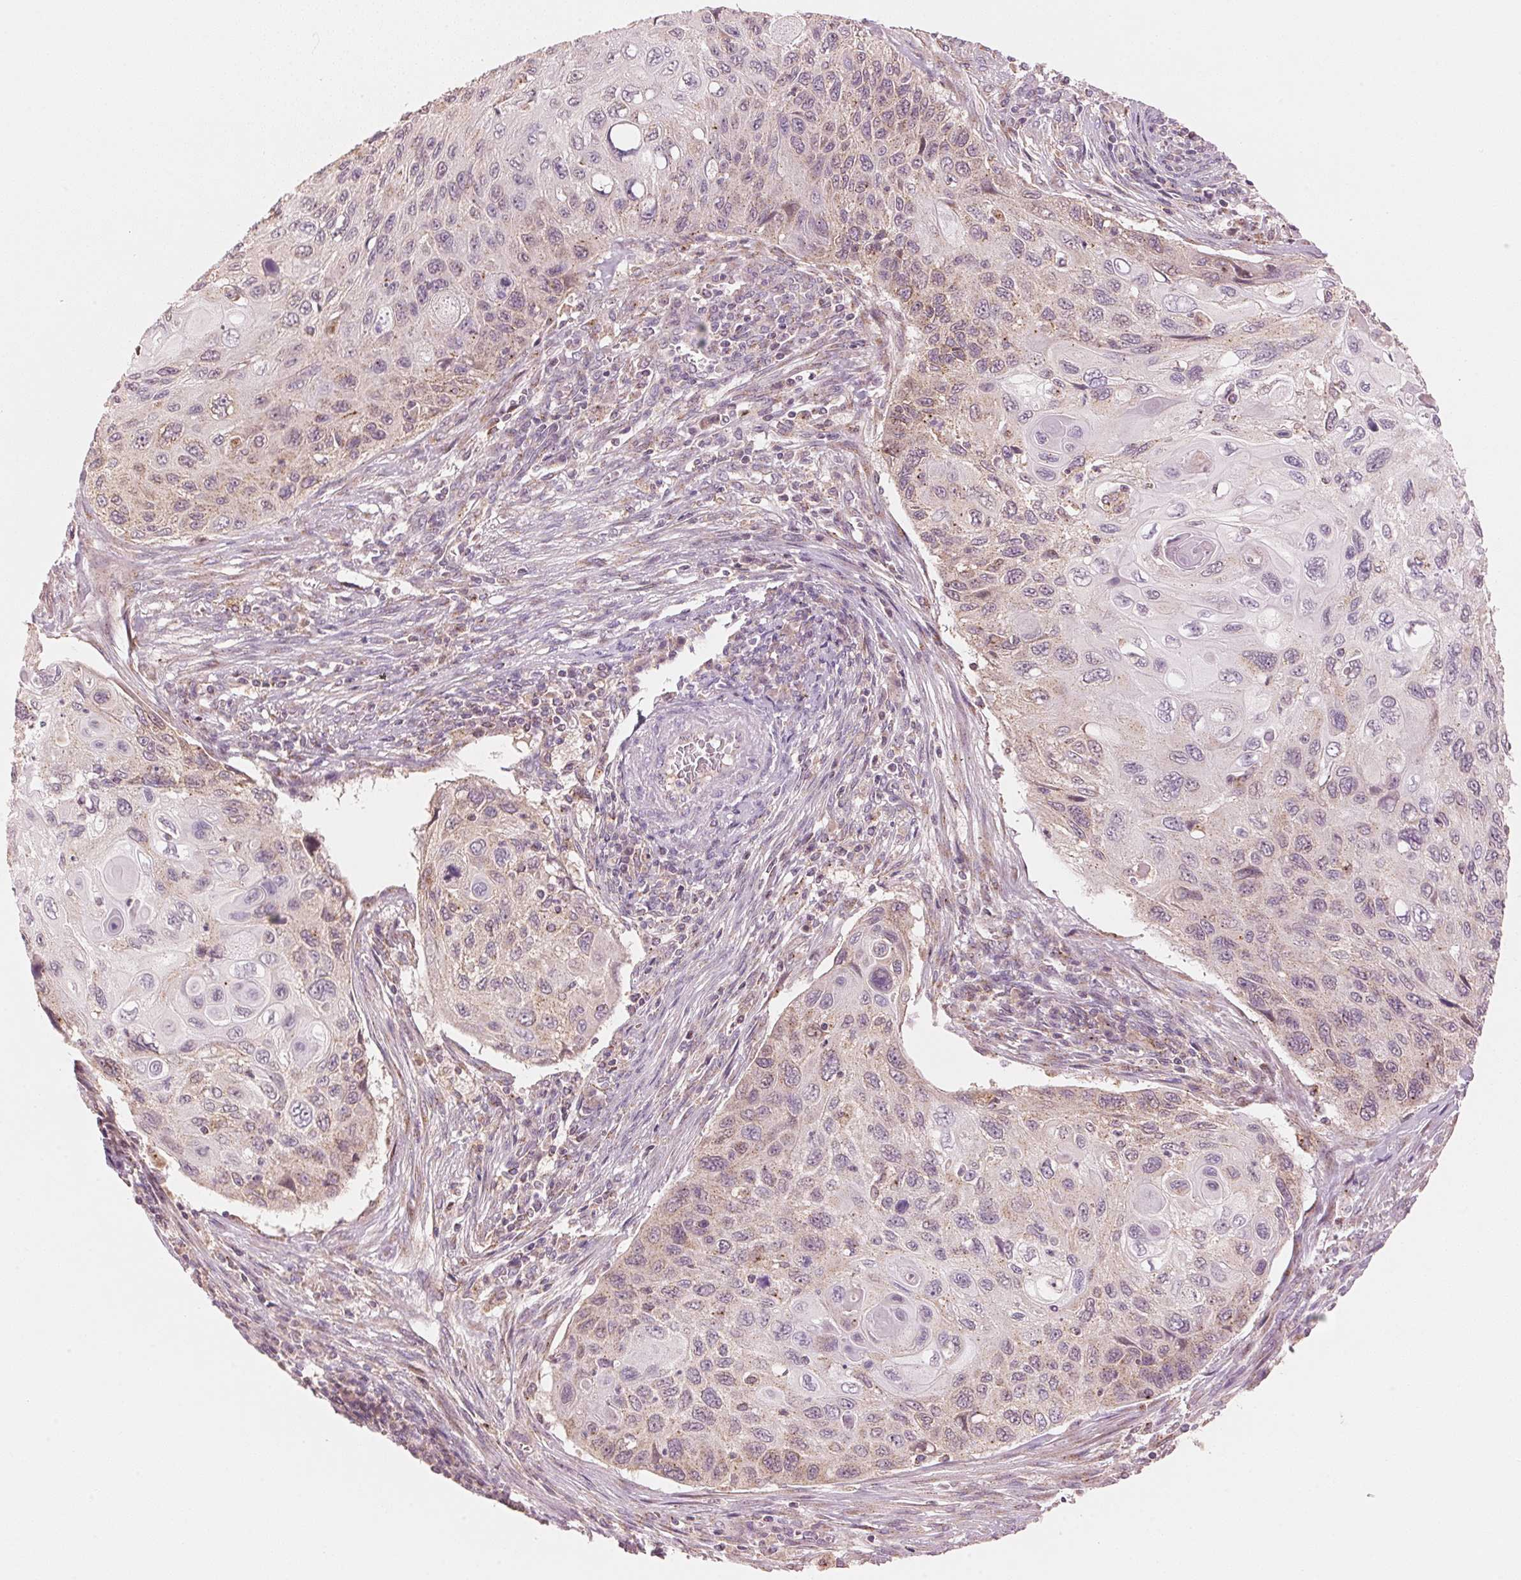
{"staining": {"intensity": "weak", "quantity": "25%-75%", "location": "cytoplasmic/membranous"}, "tissue": "cervical cancer", "cell_type": "Tumor cells", "image_type": "cancer", "snomed": [{"axis": "morphology", "description": "Squamous cell carcinoma, NOS"}, {"axis": "topography", "description": "Cervix"}], "caption": "This histopathology image exhibits cervical cancer stained with immunohistochemistry (IHC) to label a protein in brown. The cytoplasmic/membranous of tumor cells show weak positivity for the protein. Nuclei are counter-stained blue.", "gene": "HOXB13", "patient": {"sex": "female", "age": 70}}